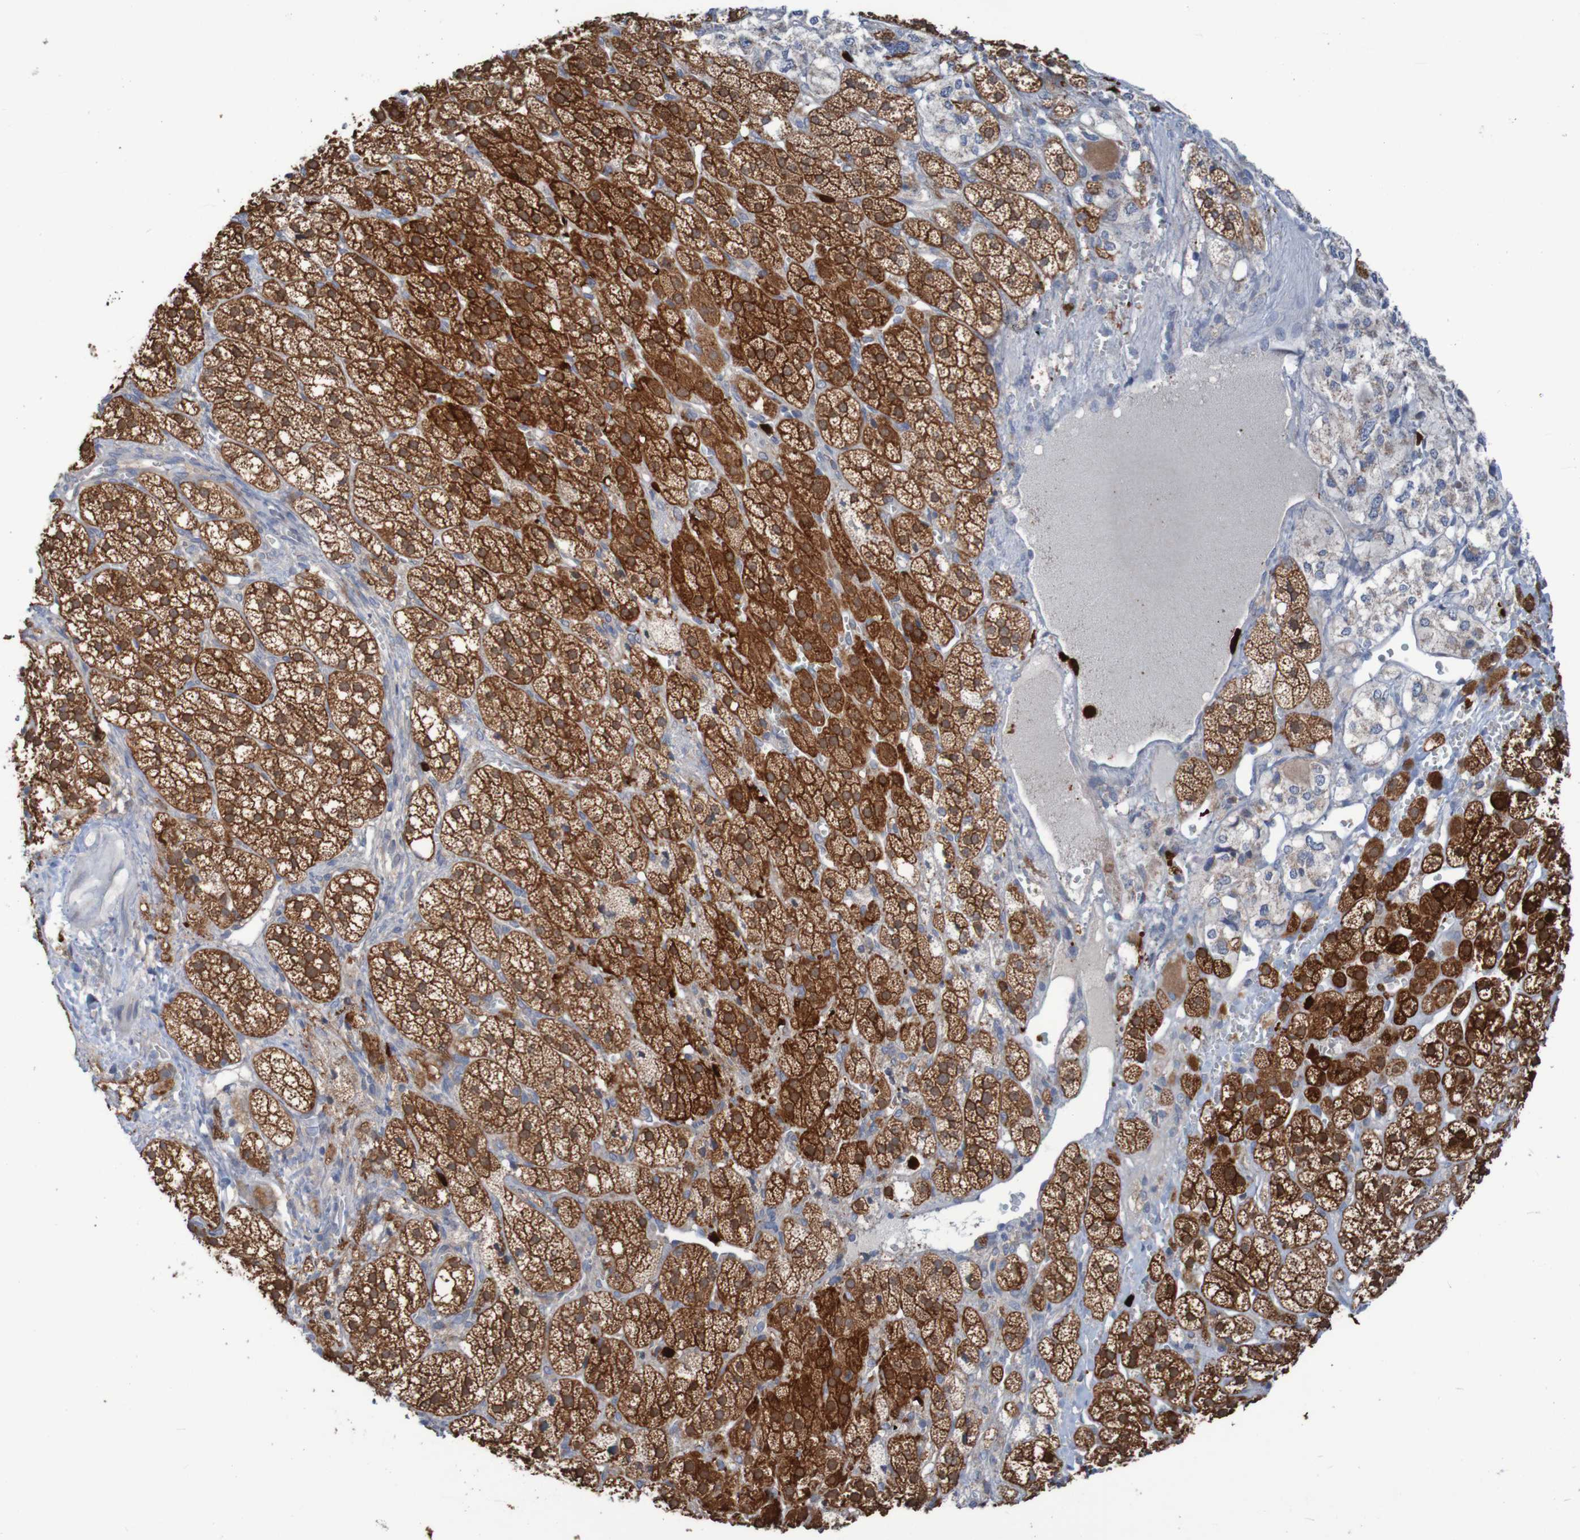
{"staining": {"intensity": "strong", "quantity": ">75%", "location": "cytoplasmic/membranous,nuclear"}, "tissue": "adrenal gland", "cell_type": "Glandular cells", "image_type": "normal", "snomed": [{"axis": "morphology", "description": "Normal tissue, NOS"}, {"axis": "topography", "description": "Adrenal gland"}], "caption": "Normal adrenal gland was stained to show a protein in brown. There is high levels of strong cytoplasmic/membranous,nuclear staining in approximately >75% of glandular cells.", "gene": "PARP4", "patient": {"sex": "male", "age": 56}}